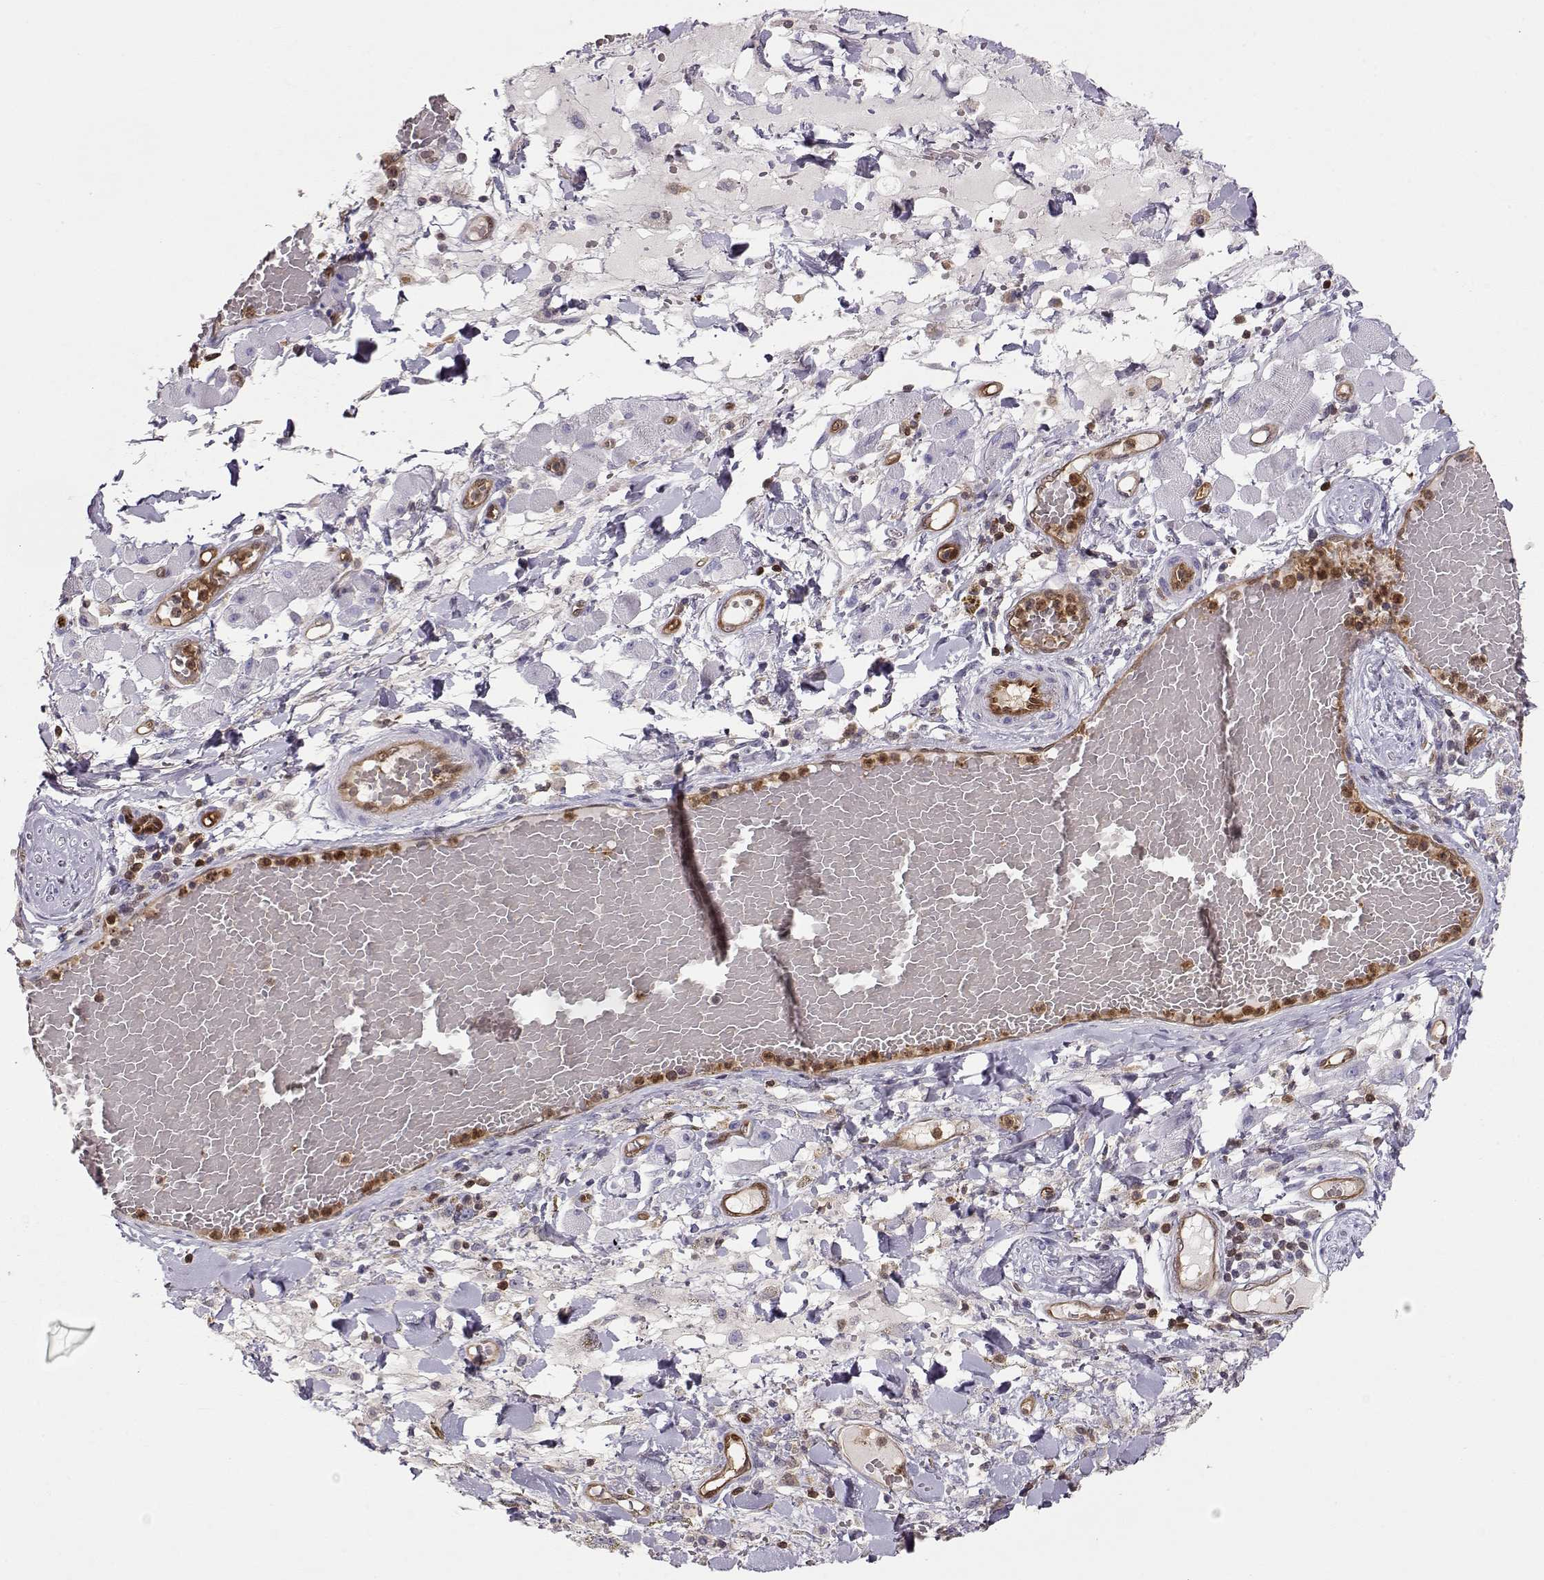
{"staining": {"intensity": "negative", "quantity": "none", "location": "none"}, "tissue": "melanoma", "cell_type": "Tumor cells", "image_type": "cancer", "snomed": [{"axis": "morphology", "description": "Malignant melanoma, NOS"}, {"axis": "topography", "description": "Skin"}], "caption": "Melanoma was stained to show a protein in brown. There is no significant staining in tumor cells. (DAB (3,3'-diaminobenzidine) immunohistochemistry visualized using brightfield microscopy, high magnification).", "gene": "PNP", "patient": {"sex": "female", "age": 91}}